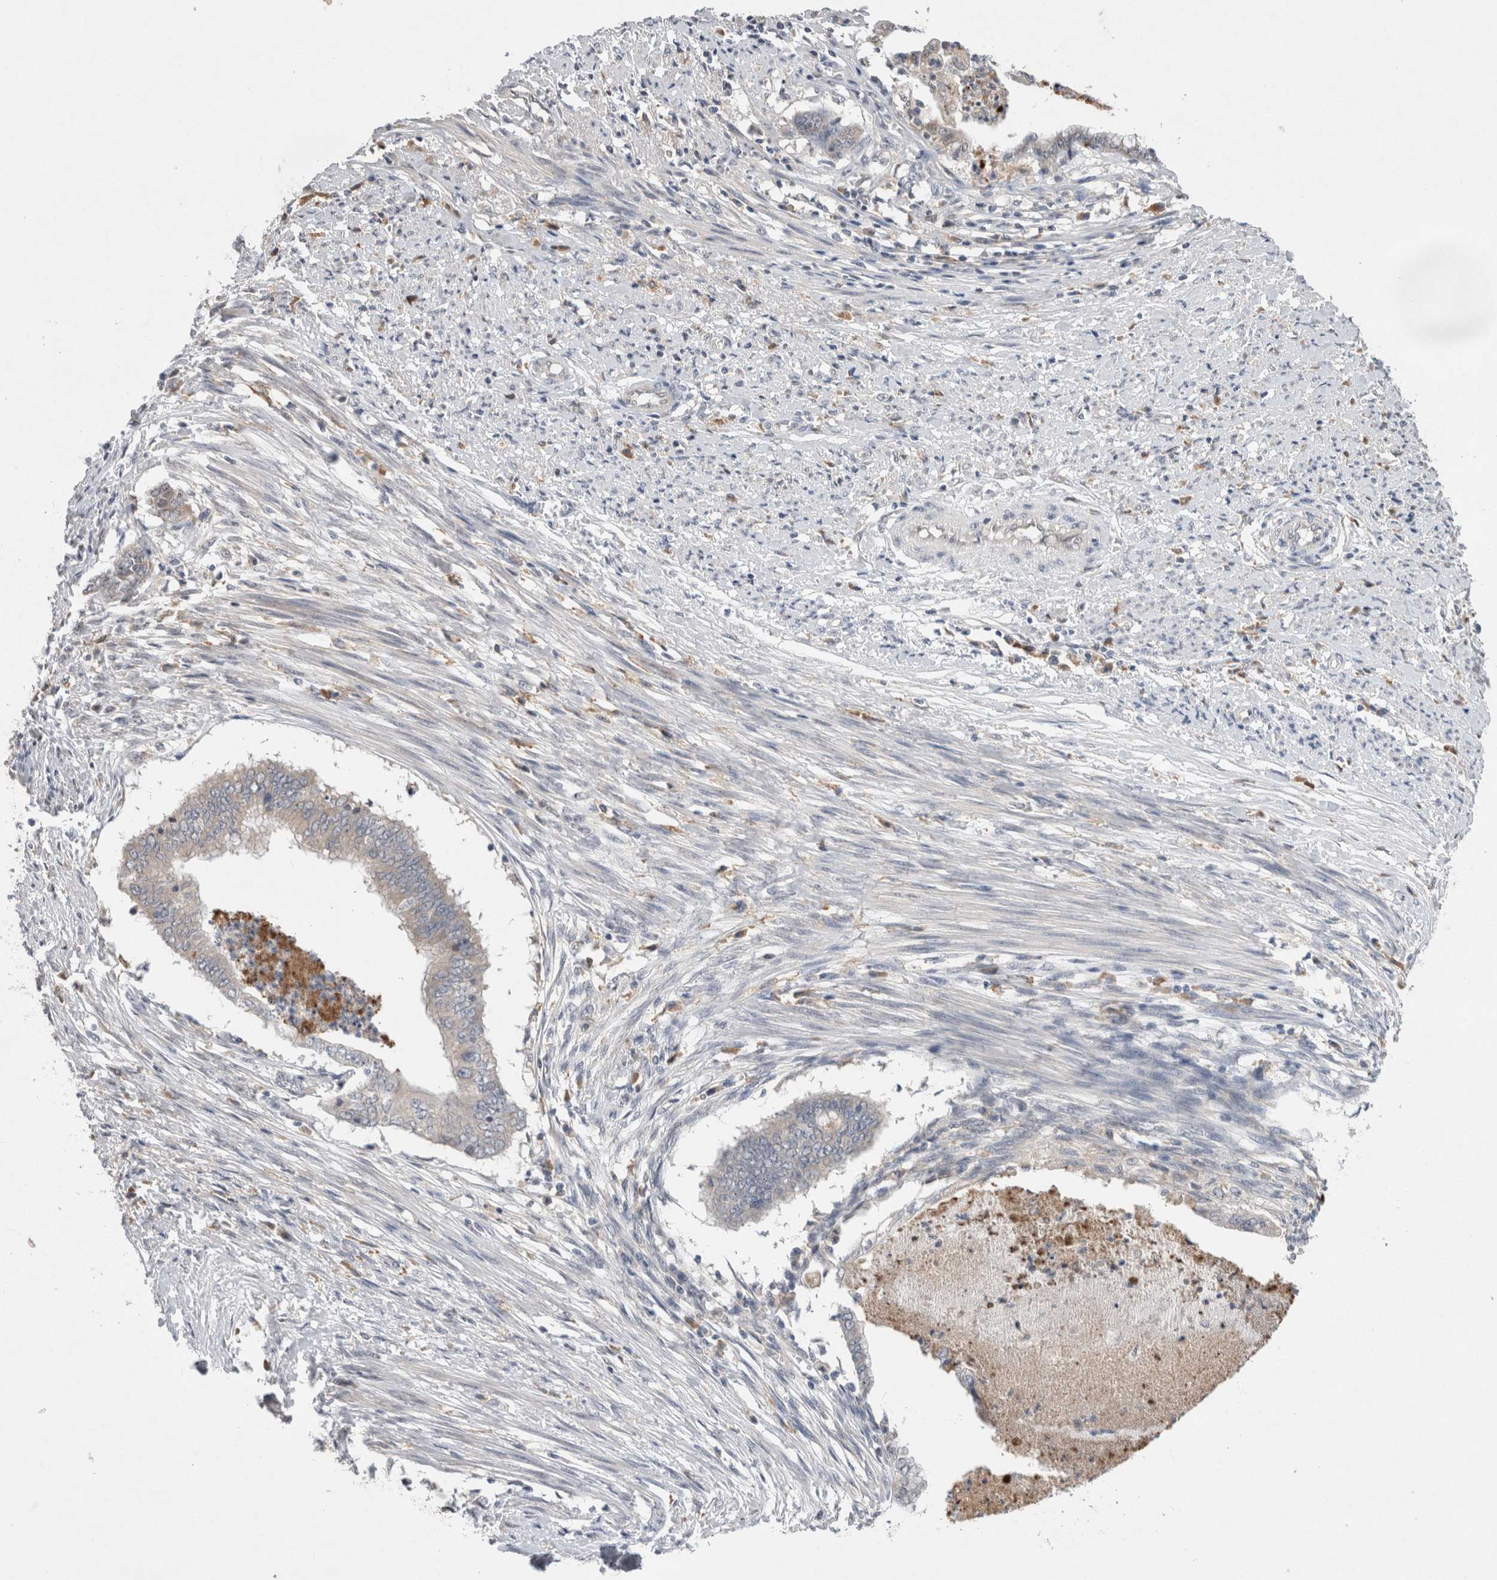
{"staining": {"intensity": "negative", "quantity": "none", "location": "none"}, "tissue": "endometrial cancer", "cell_type": "Tumor cells", "image_type": "cancer", "snomed": [{"axis": "morphology", "description": "Necrosis, NOS"}, {"axis": "morphology", "description": "Adenocarcinoma, NOS"}, {"axis": "topography", "description": "Endometrium"}], "caption": "Immunohistochemistry (IHC) image of human endometrial cancer (adenocarcinoma) stained for a protein (brown), which reveals no expression in tumor cells.", "gene": "VSIG4", "patient": {"sex": "female", "age": 79}}